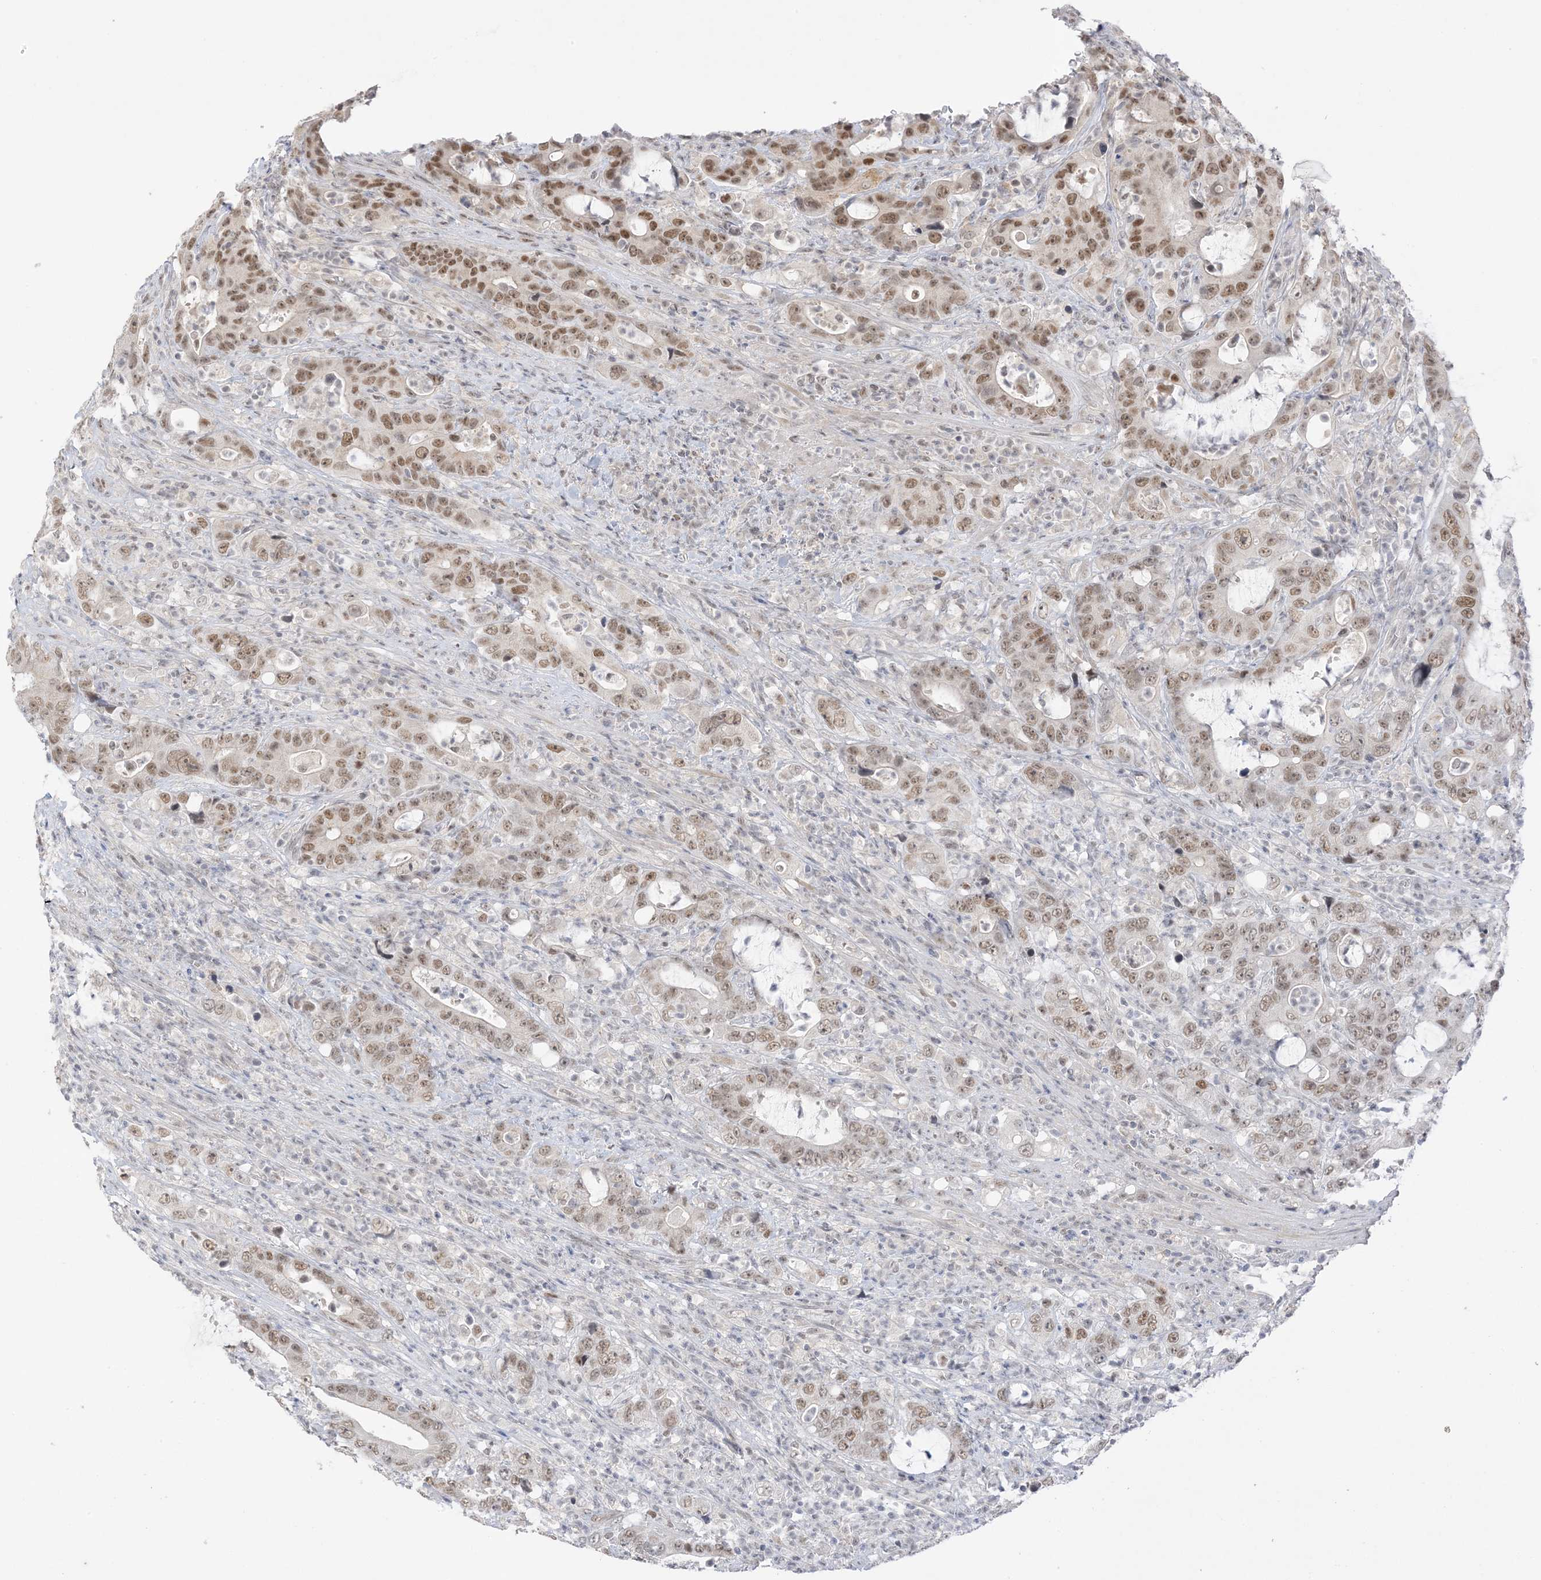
{"staining": {"intensity": "moderate", "quantity": ">75%", "location": "nuclear"}, "tissue": "colorectal cancer", "cell_type": "Tumor cells", "image_type": "cancer", "snomed": [{"axis": "morphology", "description": "Adenocarcinoma, NOS"}, {"axis": "topography", "description": "Colon"}], "caption": "Immunohistochemical staining of human colorectal cancer shows medium levels of moderate nuclear positivity in approximately >75% of tumor cells.", "gene": "MSL3", "patient": {"sex": "female", "age": 75}}